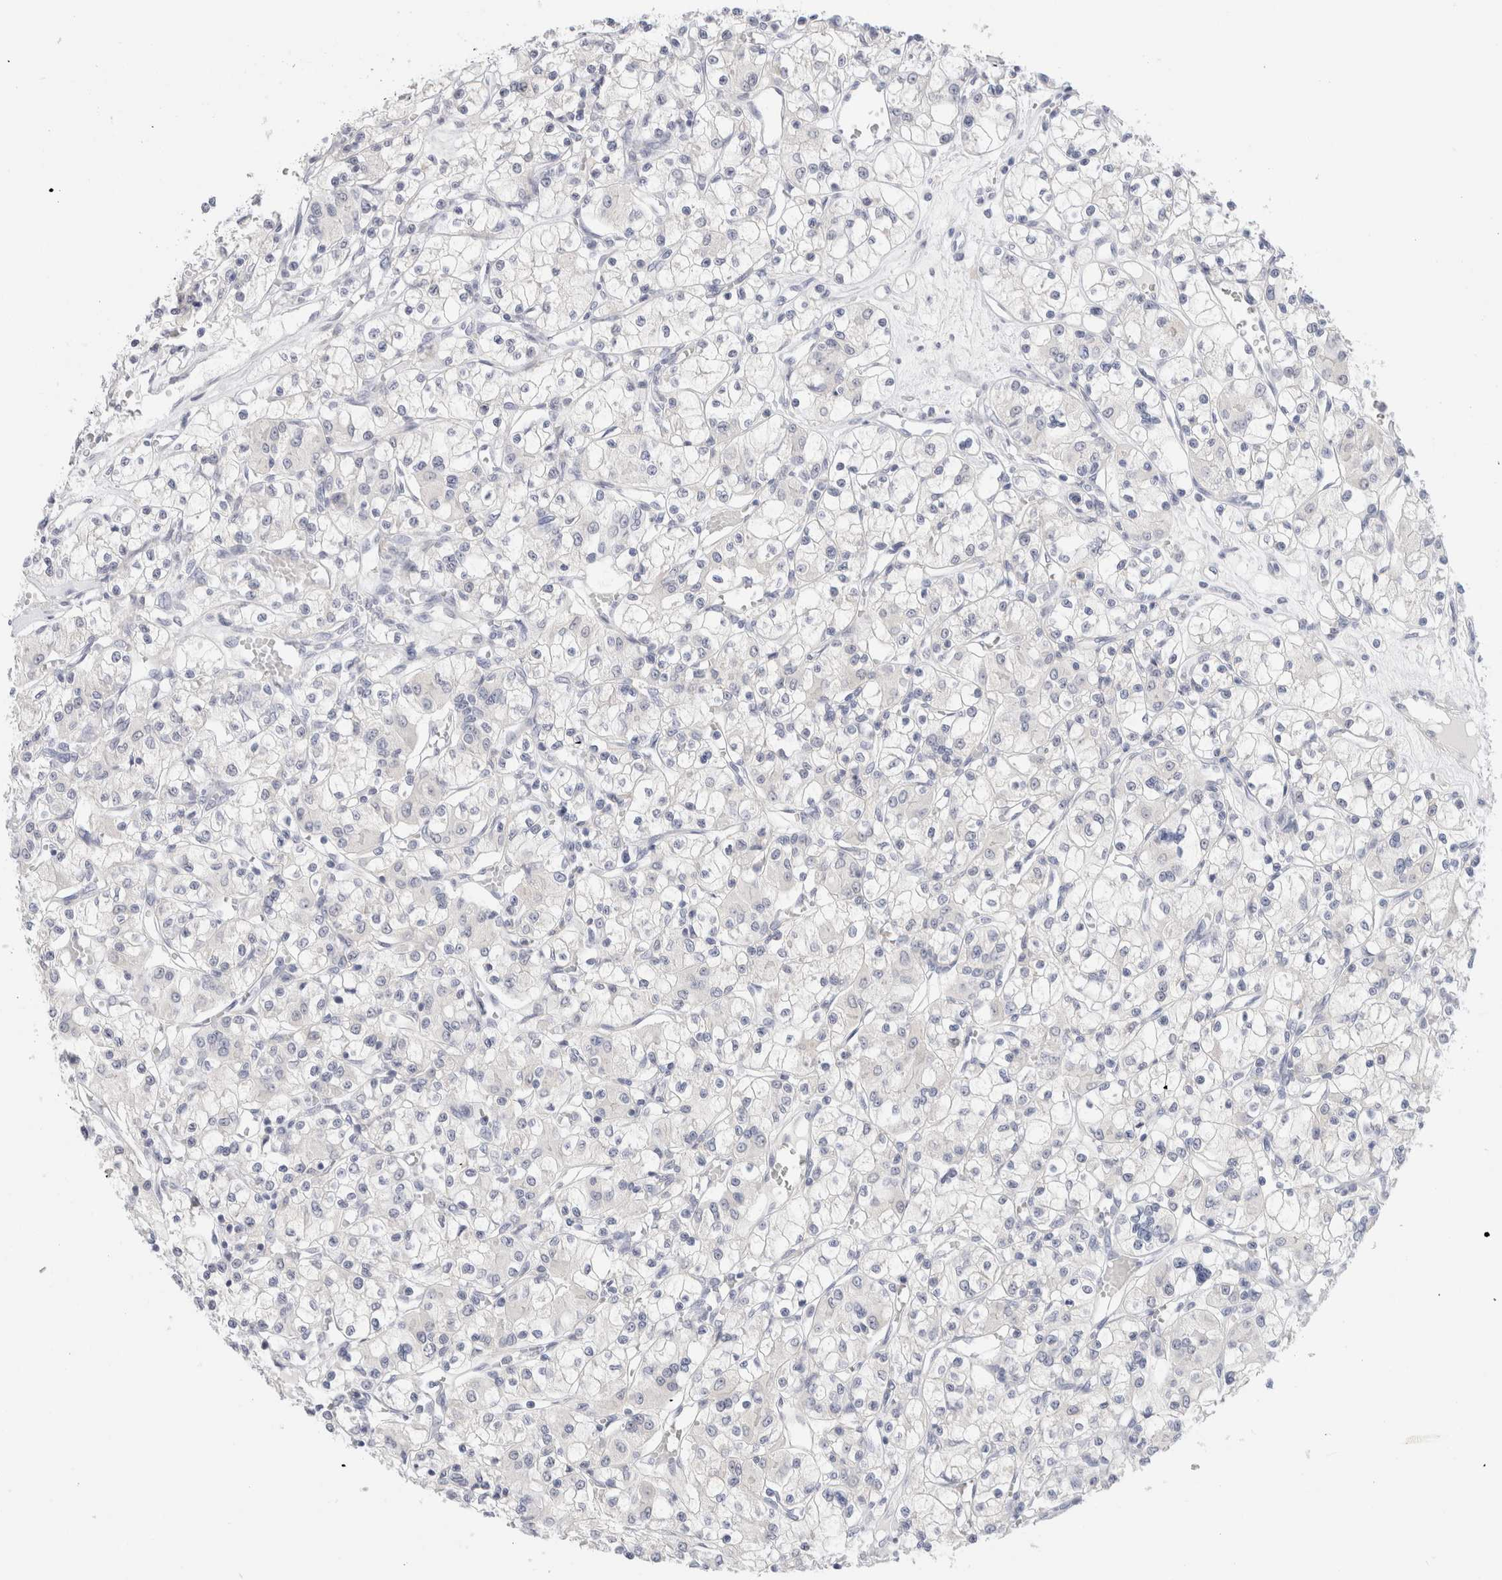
{"staining": {"intensity": "negative", "quantity": "none", "location": "none"}, "tissue": "renal cancer", "cell_type": "Tumor cells", "image_type": "cancer", "snomed": [{"axis": "morphology", "description": "Adenocarcinoma, NOS"}, {"axis": "topography", "description": "Kidney"}], "caption": "Tumor cells show no significant expression in renal cancer.", "gene": "ADAM30", "patient": {"sex": "female", "age": 59}}